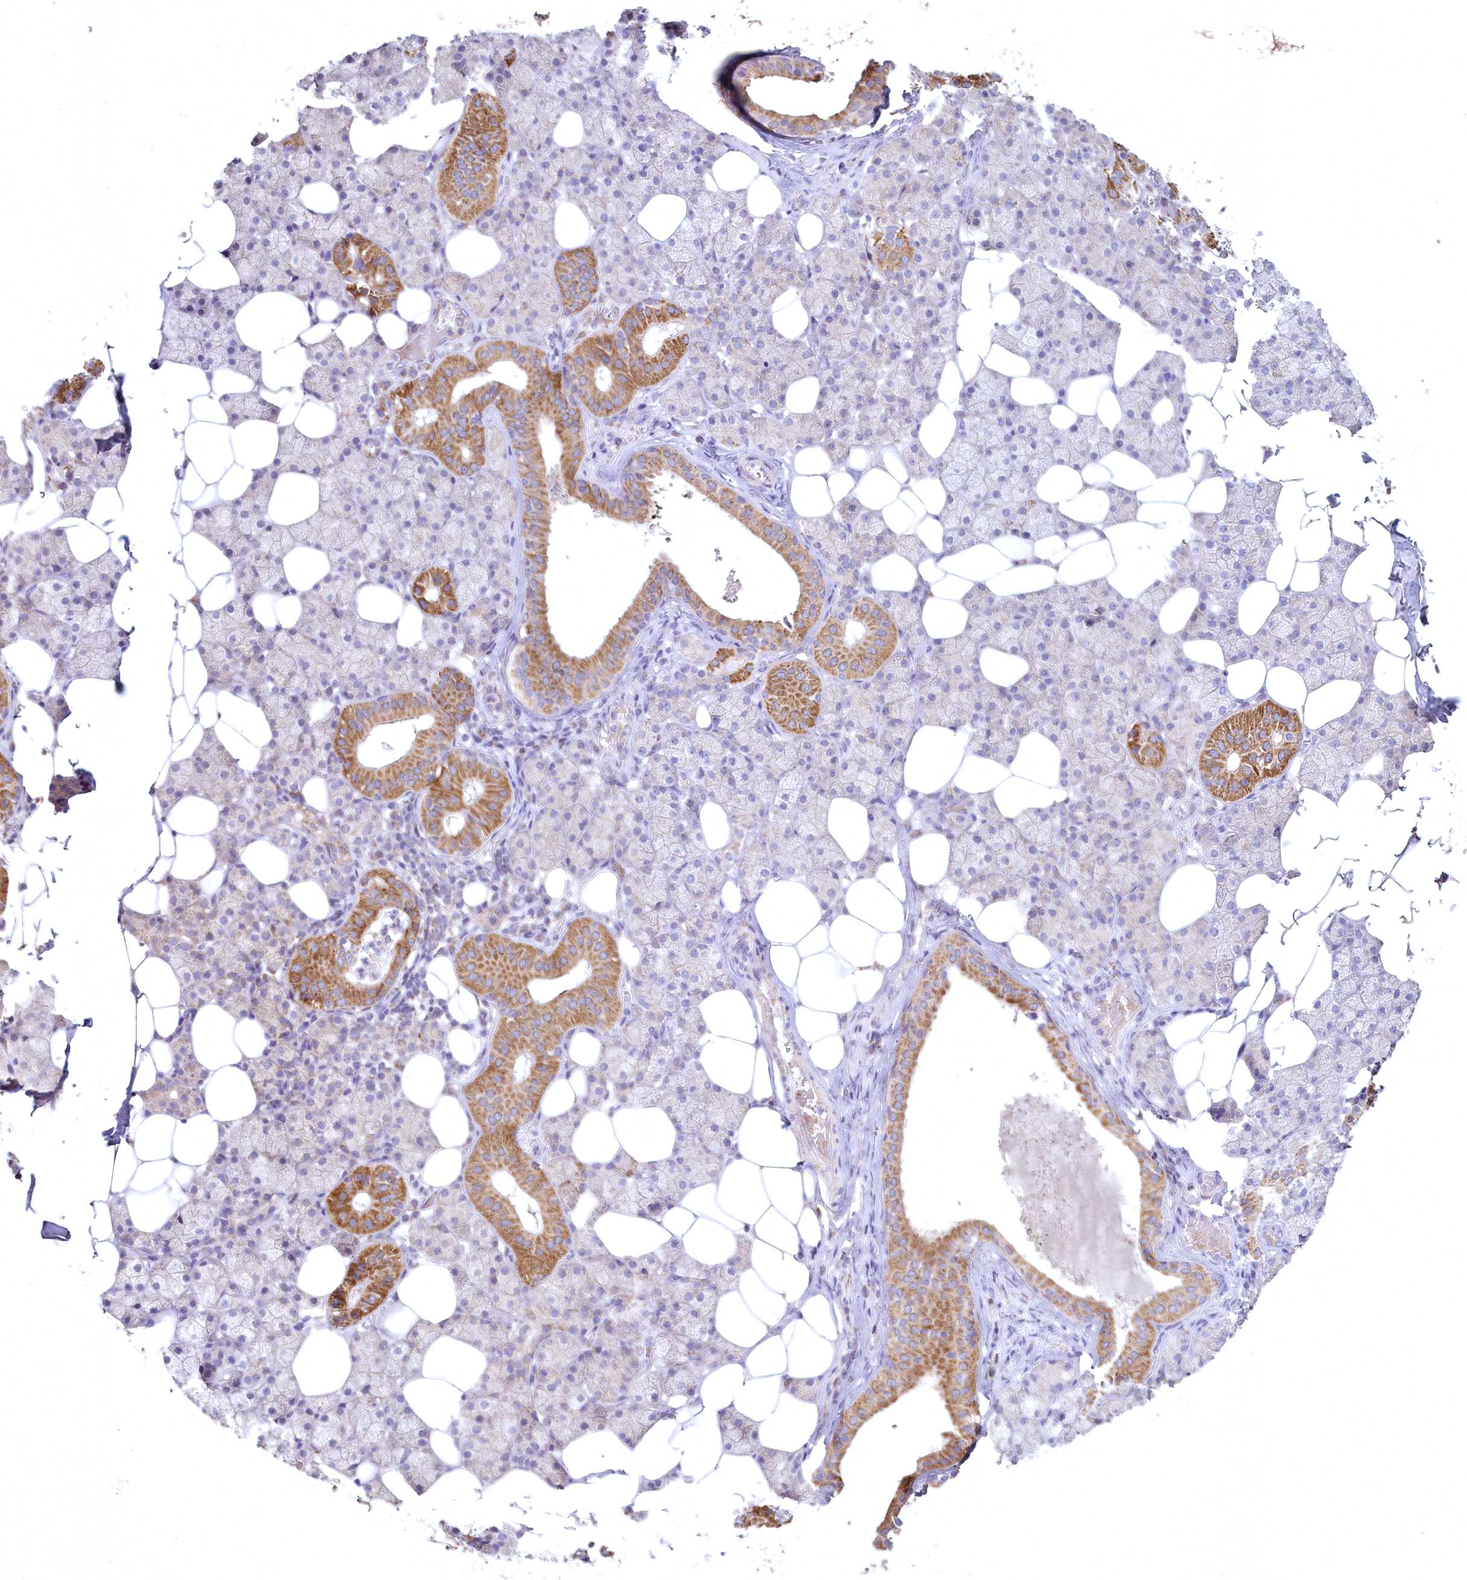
{"staining": {"intensity": "strong", "quantity": "<25%", "location": "cytoplasmic/membranous"}, "tissue": "salivary gland", "cell_type": "Glandular cells", "image_type": "normal", "snomed": [{"axis": "morphology", "description": "Normal tissue, NOS"}, {"axis": "topography", "description": "Salivary gland"}], "caption": "Glandular cells show strong cytoplasmic/membranous expression in about <25% of cells in normal salivary gland.", "gene": "MRPL44", "patient": {"sex": "female", "age": 33}}